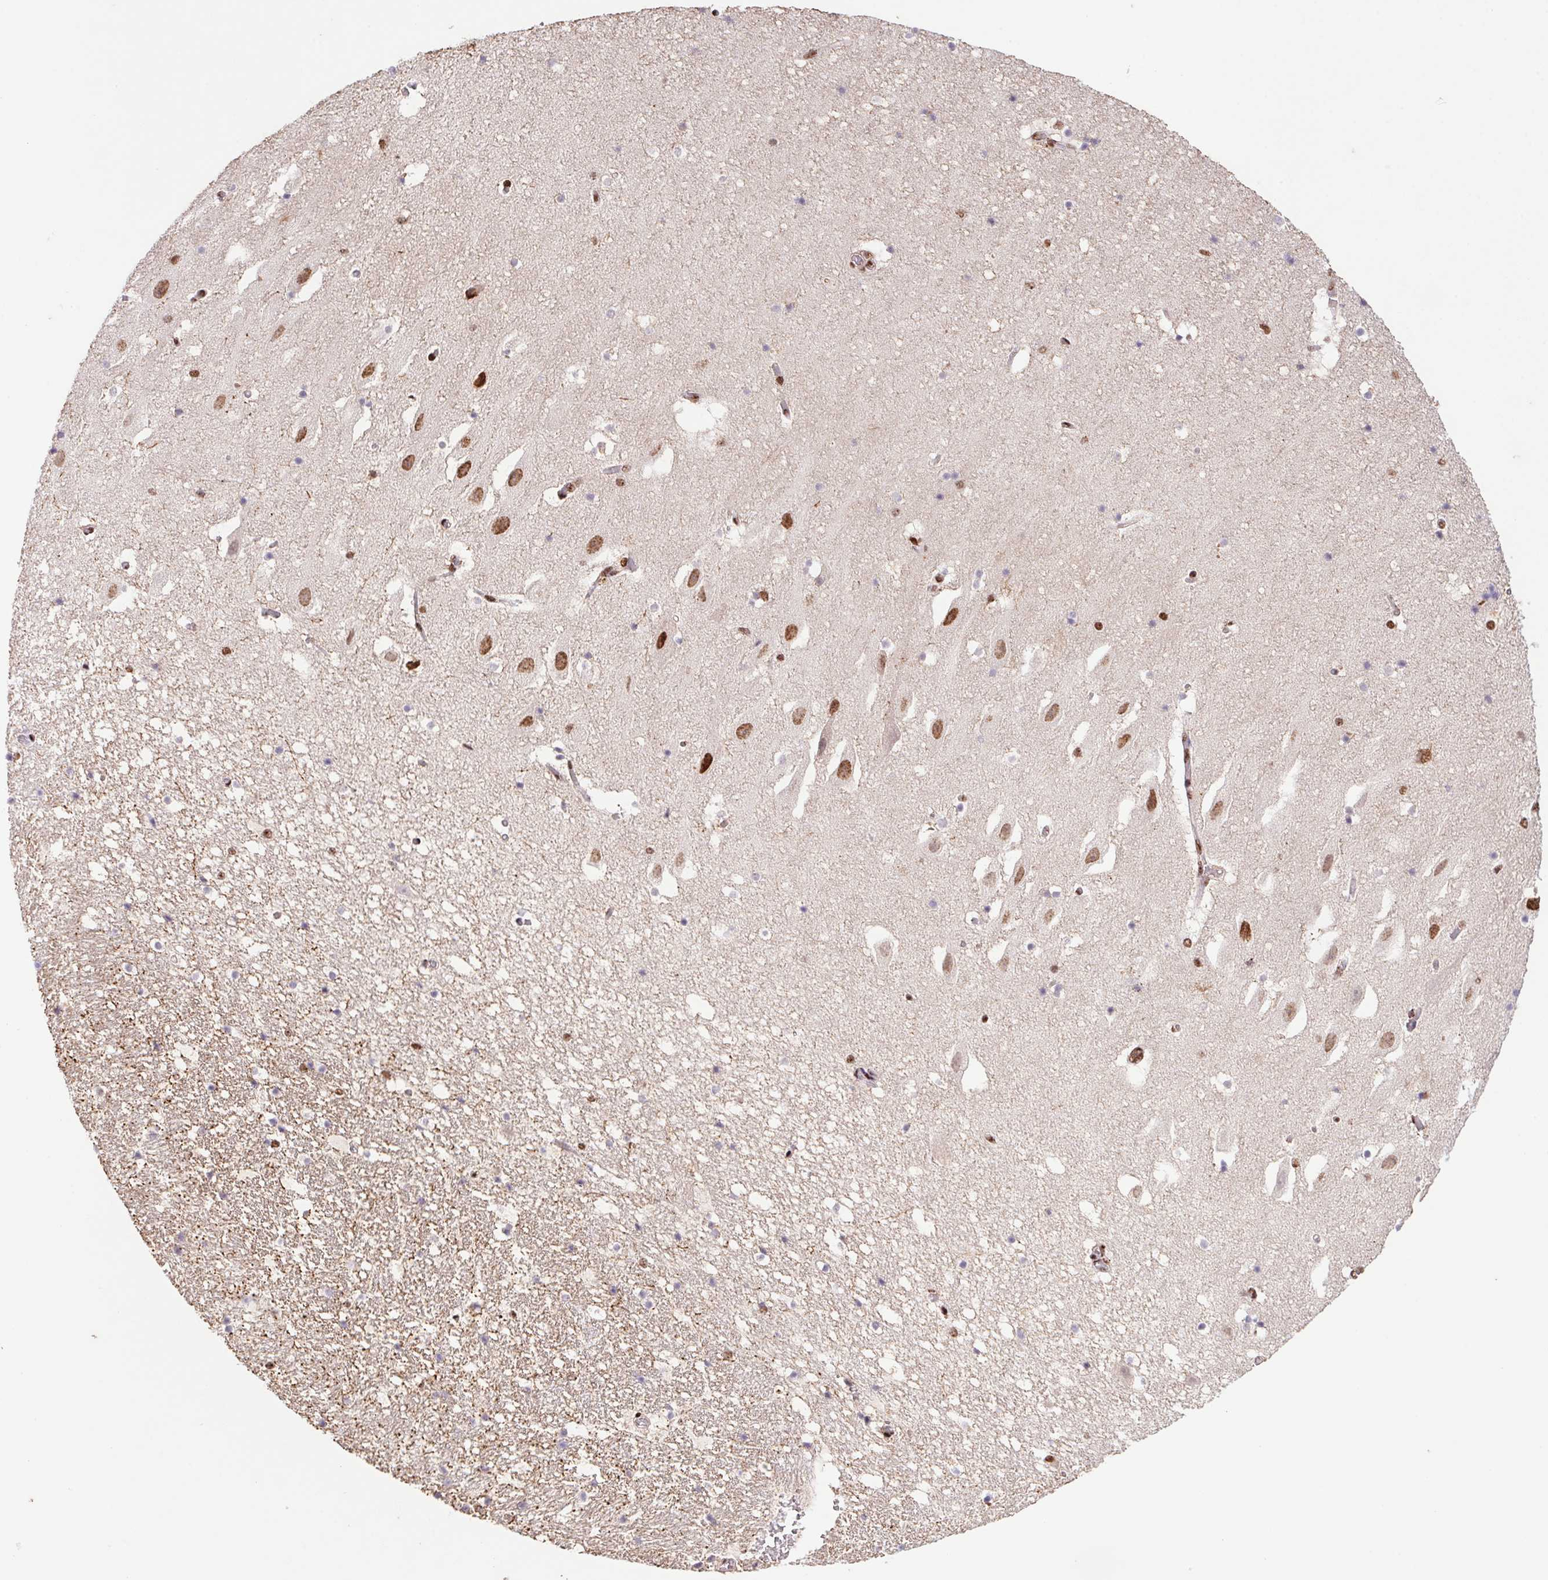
{"staining": {"intensity": "strong", "quantity": "<25%", "location": "nuclear"}, "tissue": "hippocampus", "cell_type": "Glial cells", "image_type": "normal", "snomed": [{"axis": "morphology", "description": "Normal tissue, NOS"}, {"axis": "topography", "description": "Hippocampus"}], "caption": "Glial cells show medium levels of strong nuclear expression in approximately <25% of cells in normal human hippocampus.", "gene": "LDLRAD4", "patient": {"sex": "male", "age": 26}}